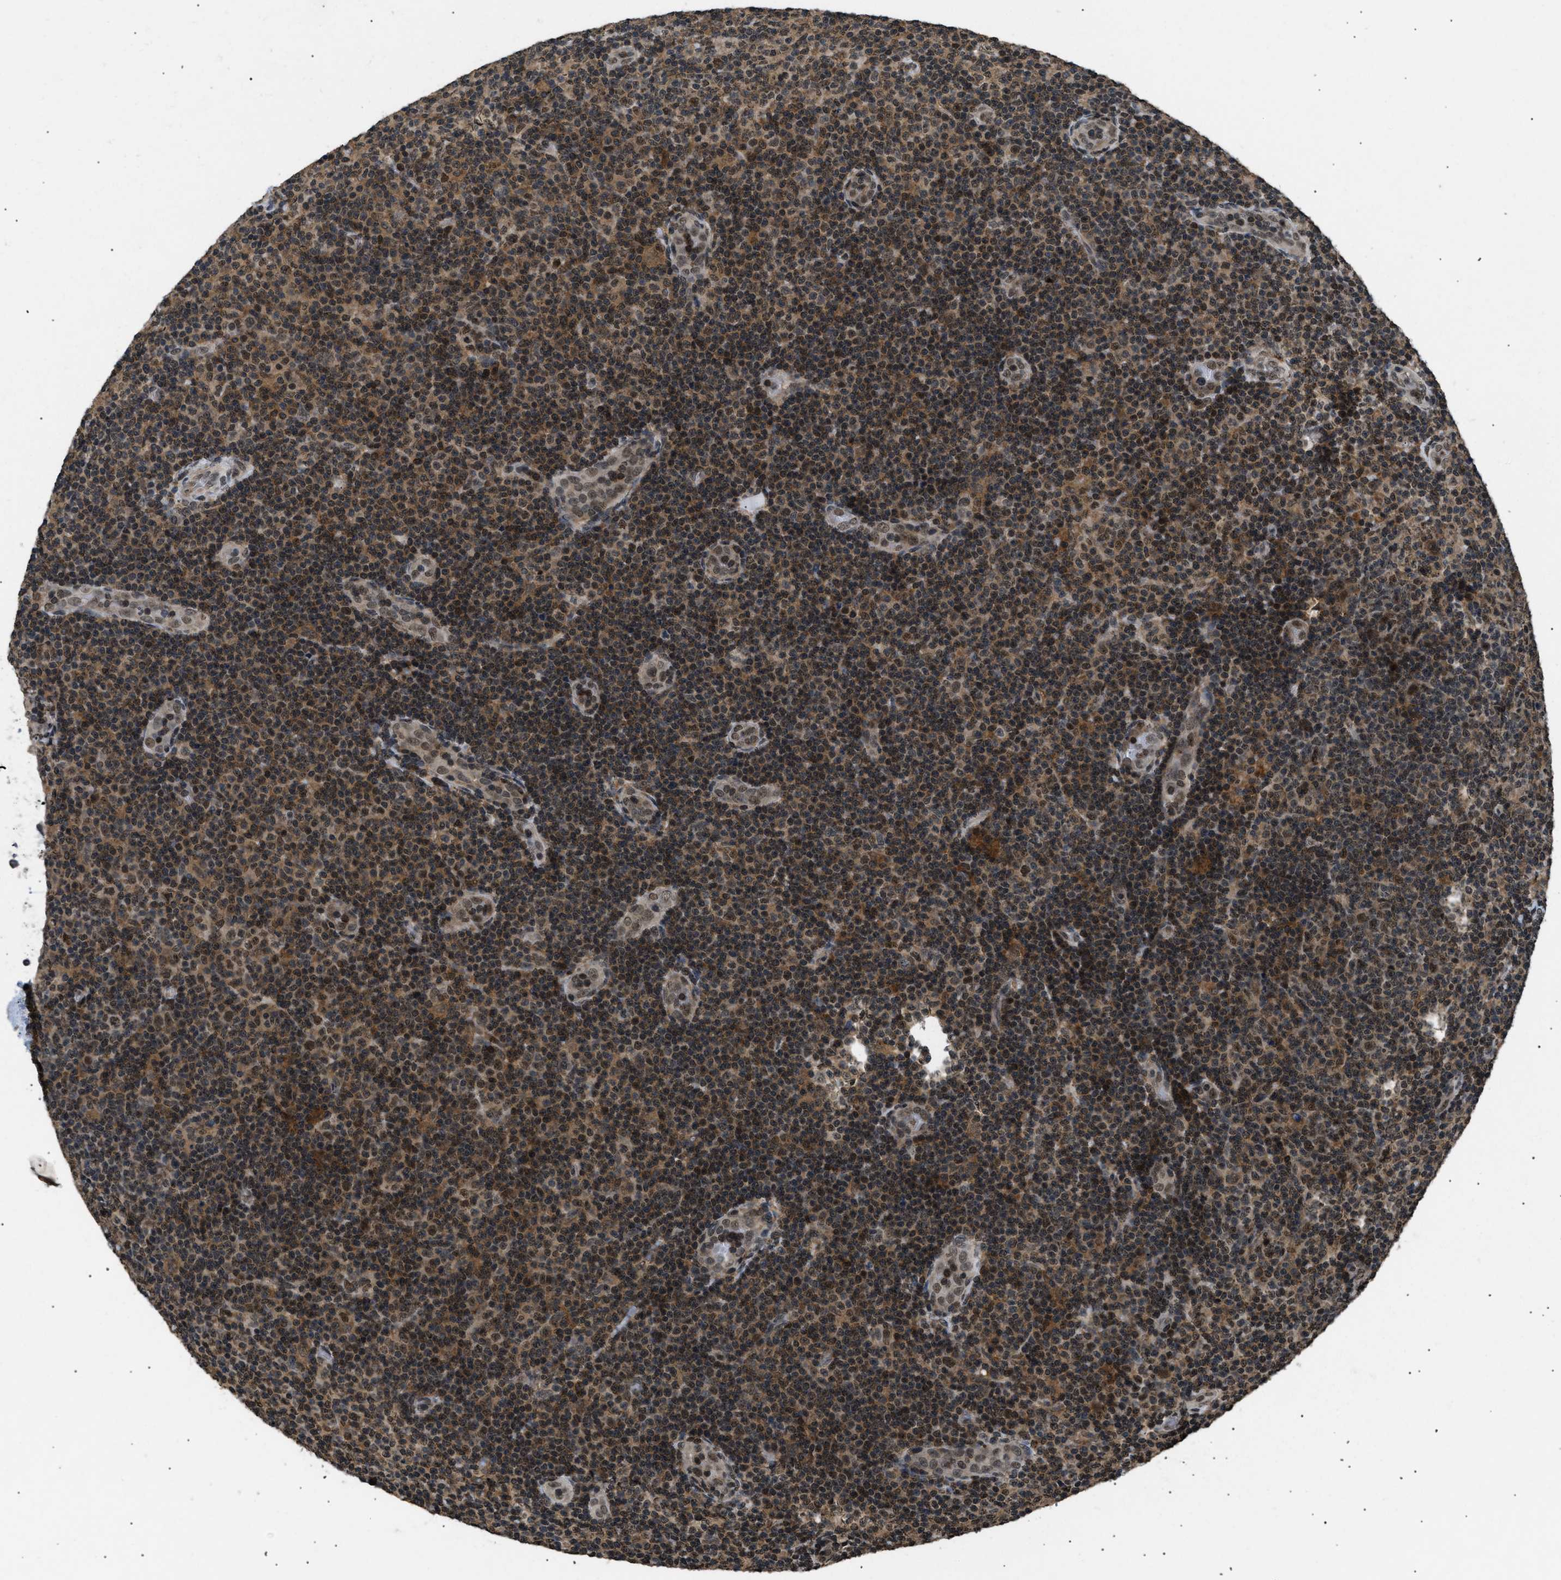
{"staining": {"intensity": "strong", "quantity": "25%-75%", "location": "nuclear"}, "tissue": "lymphoma", "cell_type": "Tumor cells", "image_type": "cancer", "snomed": [{"axis": "morphology", "description": "Malignant lymphoma, non-Hodgkin's type, Low grade"}, {"axis": "topography", "description": "Lymph node"}], "caption": "Protein expression analysis of low-grade malignant lymphoma, non-Hodgkin's type demonstrates strong nuclear expression in about 25%-75% of tumor cells.", "gene": "RBM5", "patient": {"sex": "male", "age": 83}}